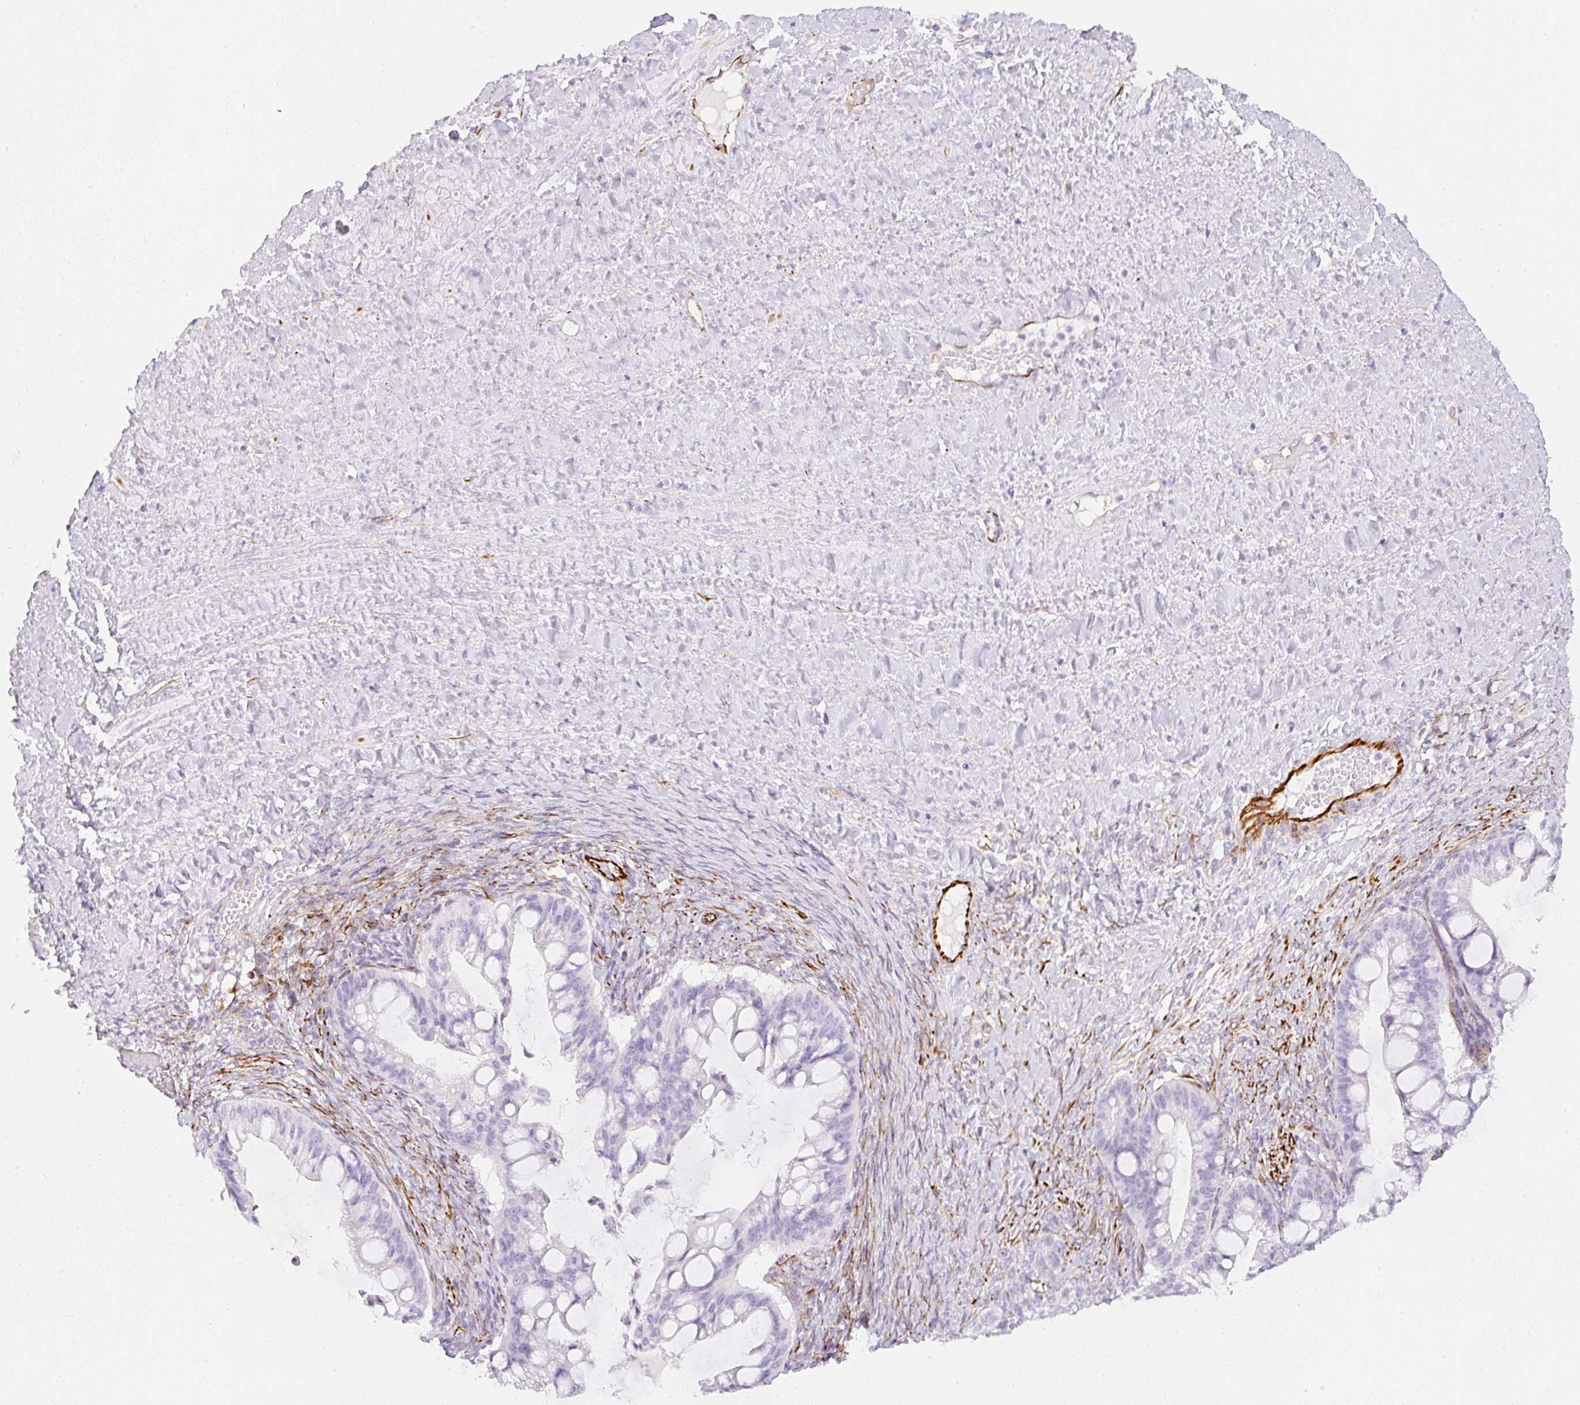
{"staining": {"intensity": "negative", "quantity": "none", "location": "none"}, "tissue": "ovarian cancer", "cell_type": "Tumor cells", "image_type": "cancer", "snomed": [{"axis": "morphology", "description": "Cystadenocarcinoma, mucinous, NOS"}, {"axis": "topography", "description": "Ovary"}], "caption": "The immunohistochemistry micrograph has no significant expression in tumor cells of mucinous cystadenocarcinoma (ovarian) tissue.", "gene": "ZNF689", "patient": {"sex": "female", "age": 73}}